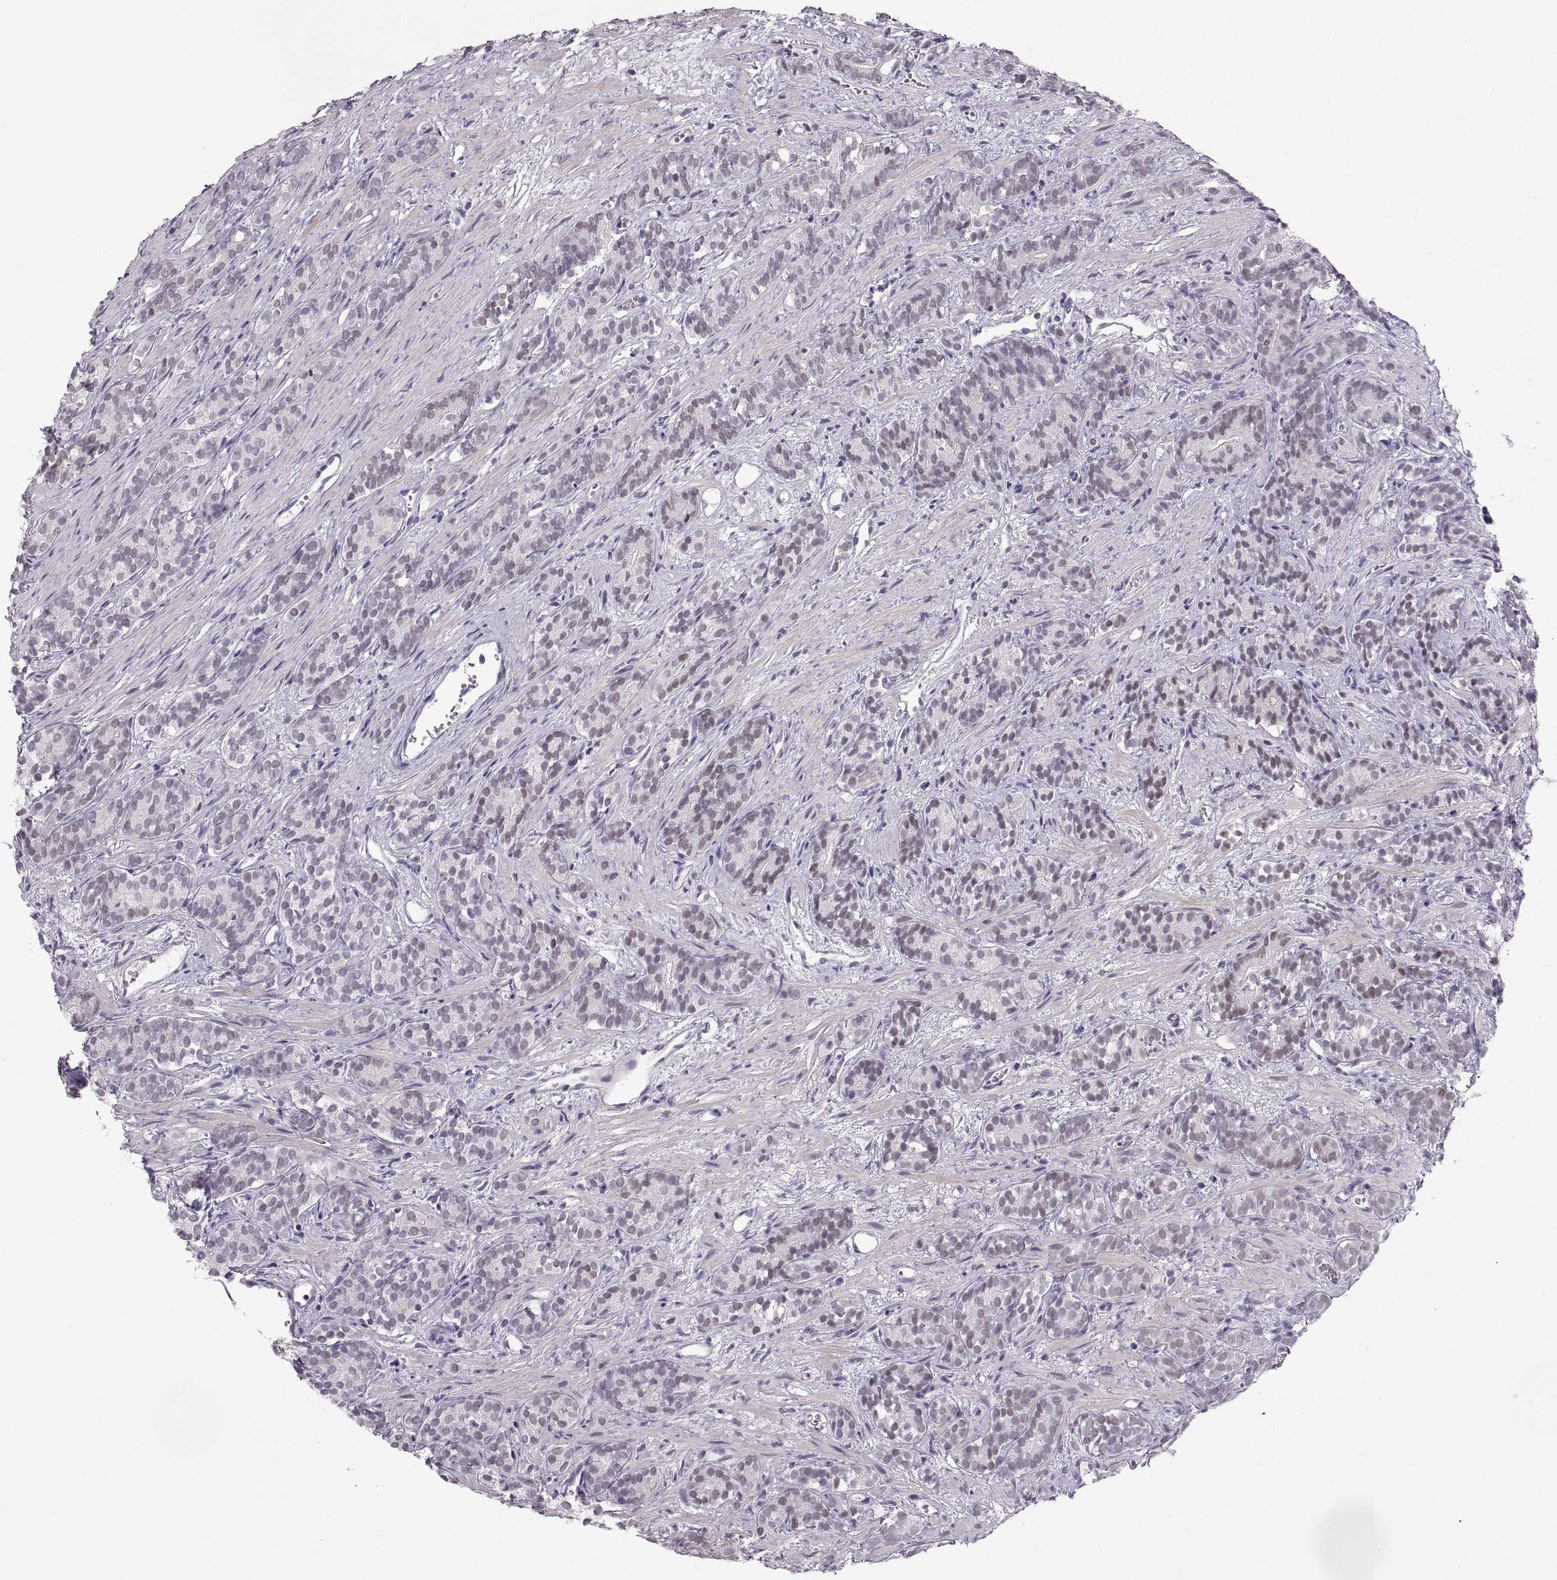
{"staining": {"intensity": "weak", "quantity": "25%-75%", "location": "nuclear"}, "tissue": "prostate cancer", "cell_type": "Tumor cells", "image_type": "cancer", "snomed": [{"axis": "morphology", "description": "Adenocarcinoma, High grade"}, {"axis": "topography", "description": "Prostate"}], "caption": "This is a histology image of immunohistochemistry staining of high-grade adenocarcinoma (prostate), which shows weak staining in the nuclear of tumor cells.", "gene": "NANOS3", "patient": {"sex": "male", "age": 84}}